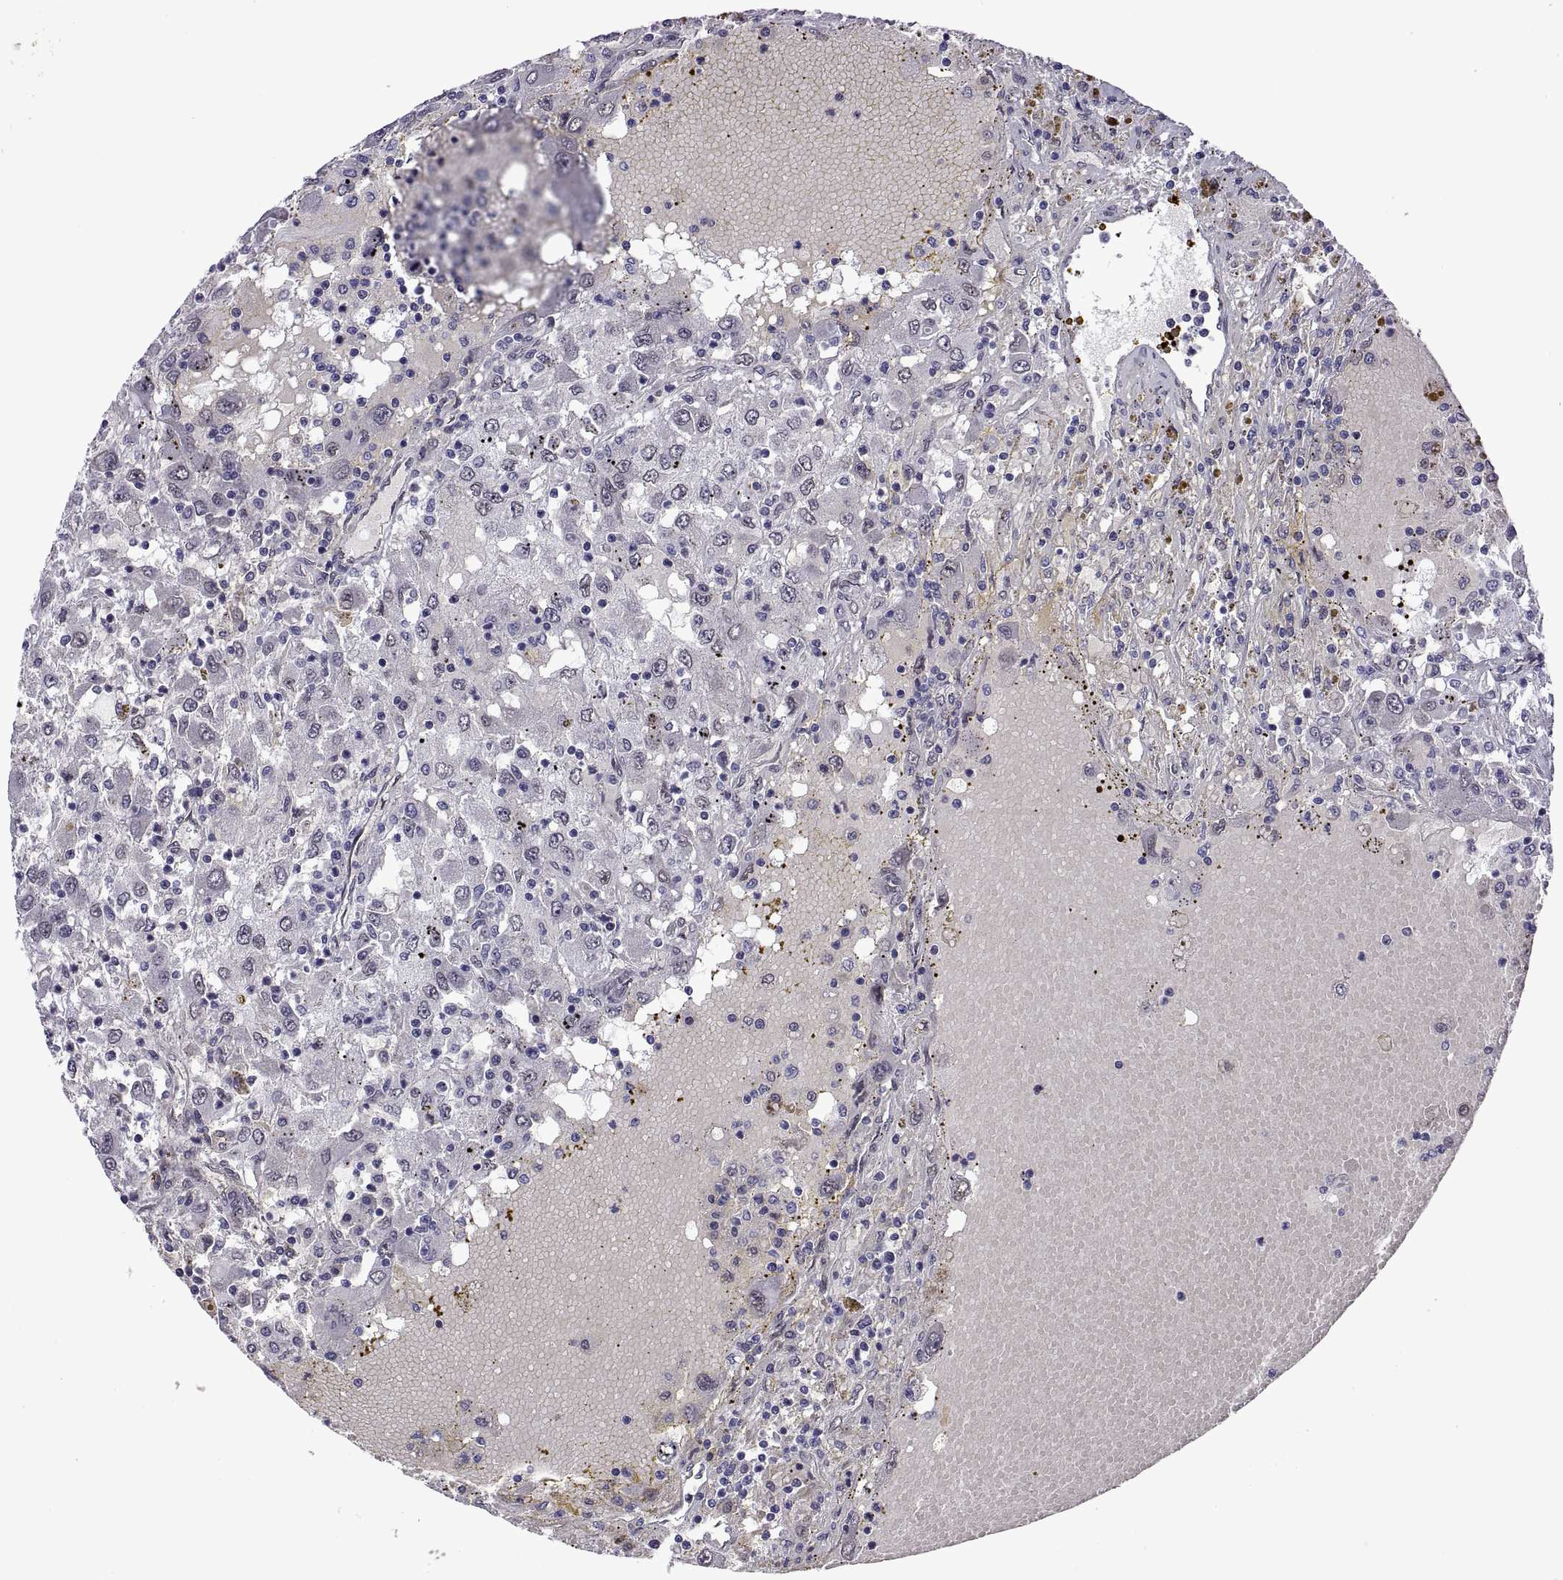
{"staining": {"intensity": "moderate", "quantity": "25%-75%", "location": "nuclear"}, "tissue": "renal cancer", "cell_type": "Tumor cells", "image_type": "cancer", "snomed": [{"axis": "morphology", "description": "Adenocarcinoma, NOS"}, {"axis": "topography", "description": "Kidney"}], "caption": "Renal adenocarcinoma stained for a protein (brown) reveals moderate nuclear positive positivity in about 25%-75% of tumor cells.", "gene": "NR4A1", "patient": {"sex": "female", "age": 67}}